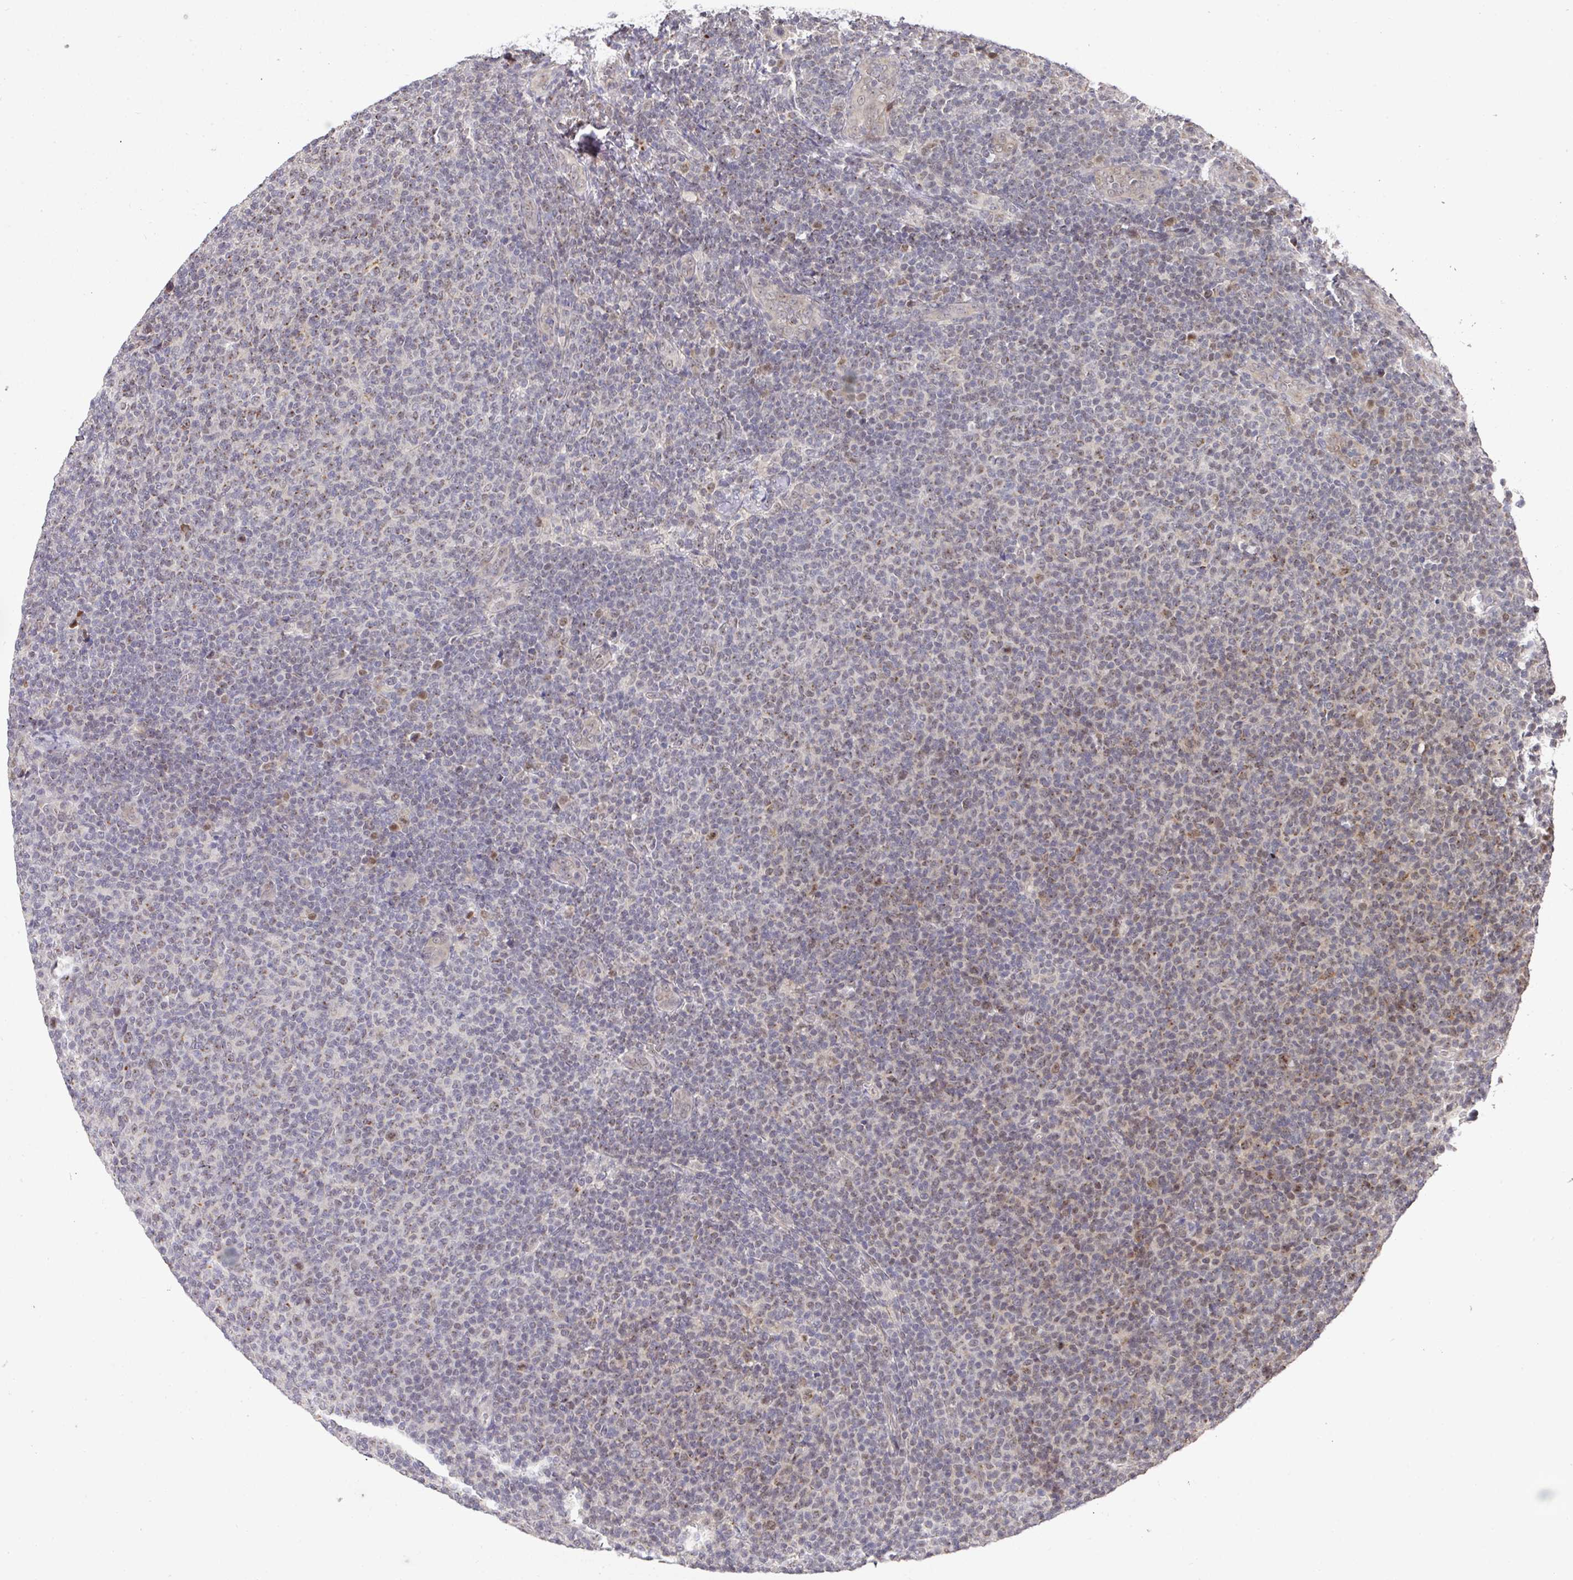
{"staining": {"intensity": "weak", "quantity": "25%-75%", "location": "cytoplasmic/membranous"}, "tissue": "lymphoma", "cell_type": "Tumor cells", "image_type": "cancer", "snomed": [{"axis": "morphology", "description": "Malignant lymphoma, non-Hodgkin's type, Low grade"}, {"axis": "topography", "description": "Lymph node"}], "caption": "Immunohistochemical staining of lymphoma exhibits low levels of weak cytoplasmic/membranous protein expression in approximately 25%-75% of tumor cells. (Stains: DAB (3,3'-diaminobenzidine) in brown, nuclei in blue, Microscopy: brightfield microscopy at high magnification).", "gene": "C18orf25", "patient": {"sex": "male", "age": 66}}